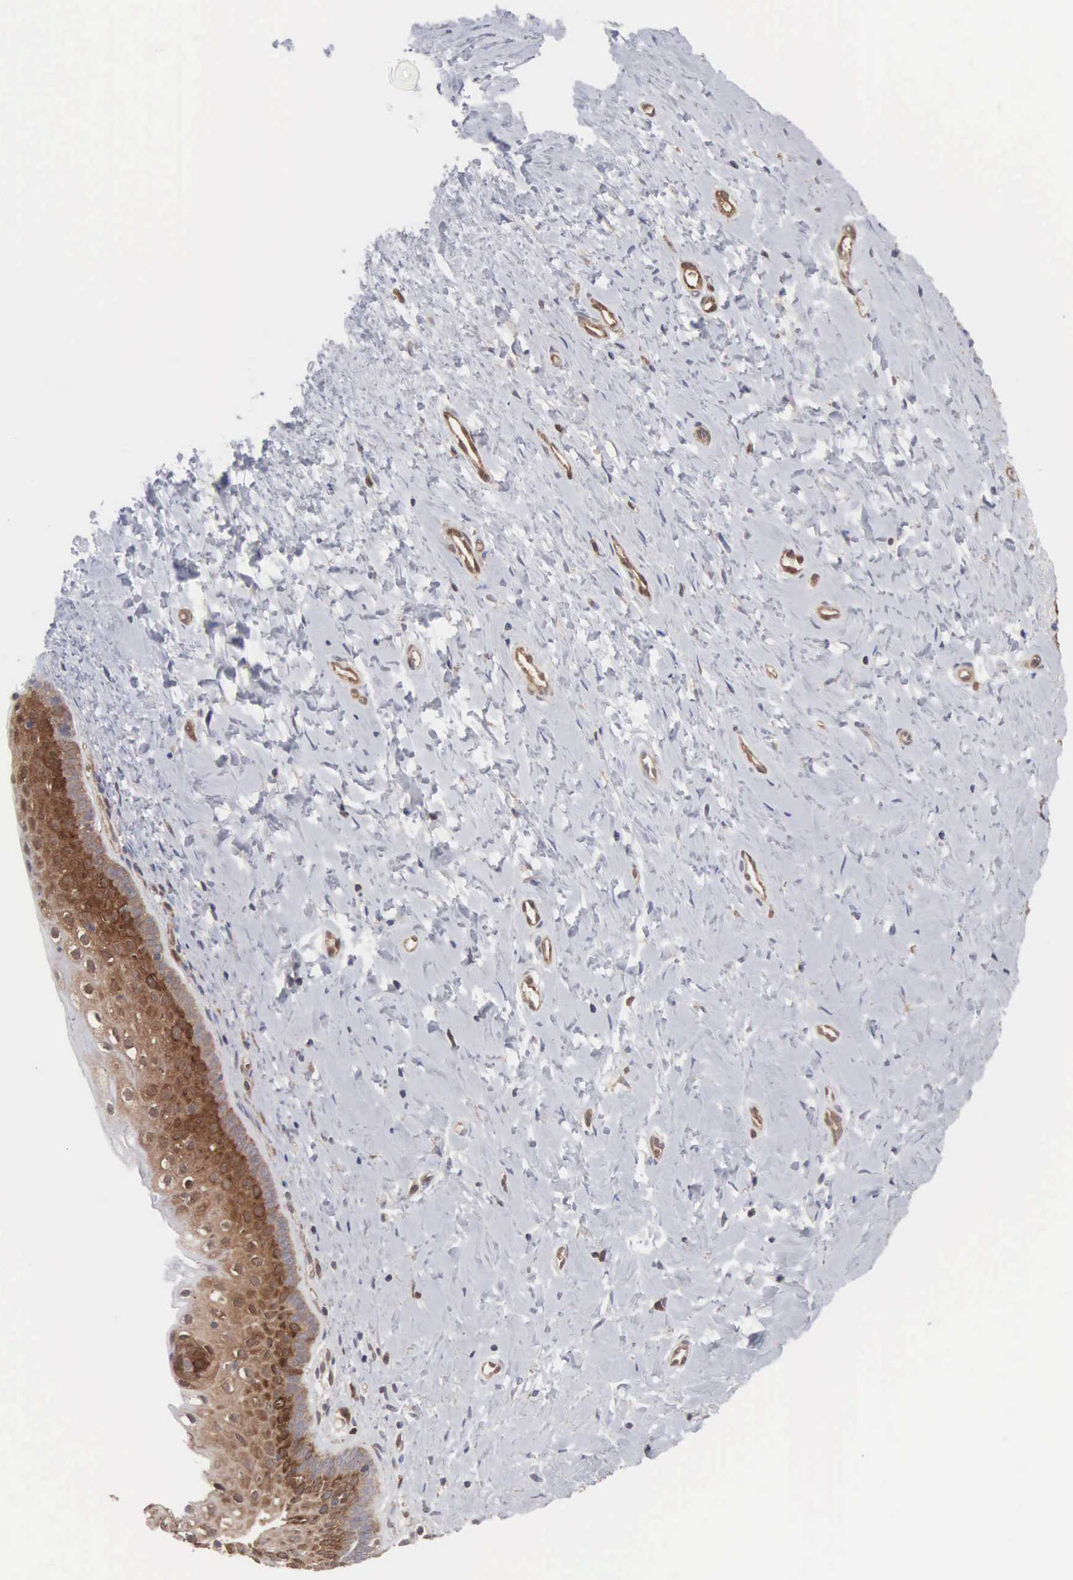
{"staining": {"intensity": "moderate", "quantity": "25%-75%", "location": "cytoplasmic/membranous"}, "tissue": "cervix", "cell_type": "Glandular cells", "image_type": "normal", "snomed": [{"axis": "morphology", "description": "Normal tissue, NOS"}, {"axis": "topography", "description": "Cervix"}], "caption": "Immunohistochemistry of benign cervix reveals medium levels of moderate cytoplasmic/membranous staining in about 25%-75% of glandular cells.", "gene": "MTHFD1", "patient": {"sex": "female", "age": 53}}